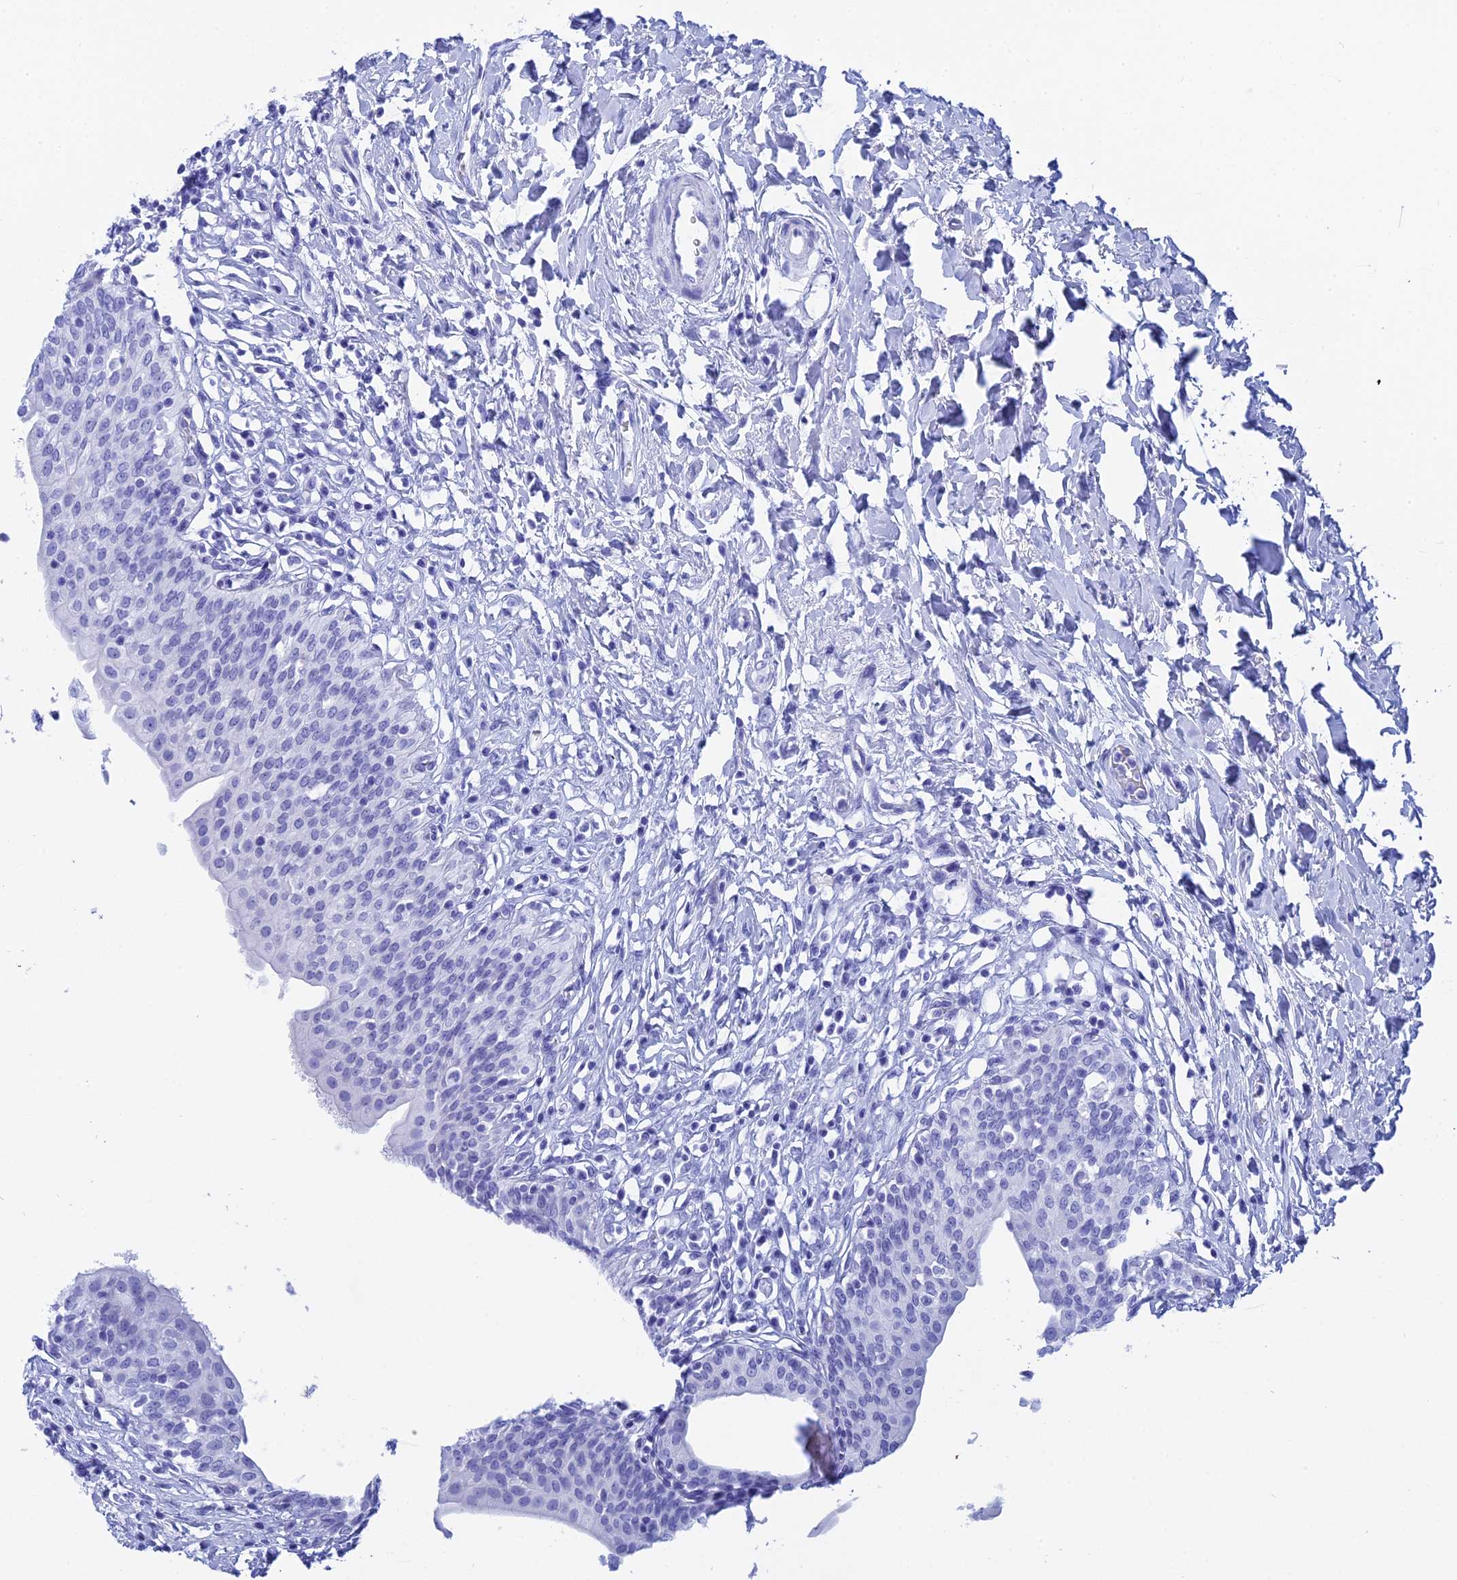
{"staining": {"intensity": "negative", "quantity": "none", "location": "none"}, "tissue": "urinary bladder", "cell_type": "Urothelial cells", "image_type": "normal", "snomed": [{"axis": "morphology", "description": "Normal tissue, NOS"}, {"axis": "topography", "description": "Urinary bladder"}], "caption": "DAB (3,3'-diaminobenzidine) immunohistochemical staining of benign urinary bladder displays no significant staining in urothelial cells.", "gene": "TEX101", "patient": {"sex": "male", "age": 83}}